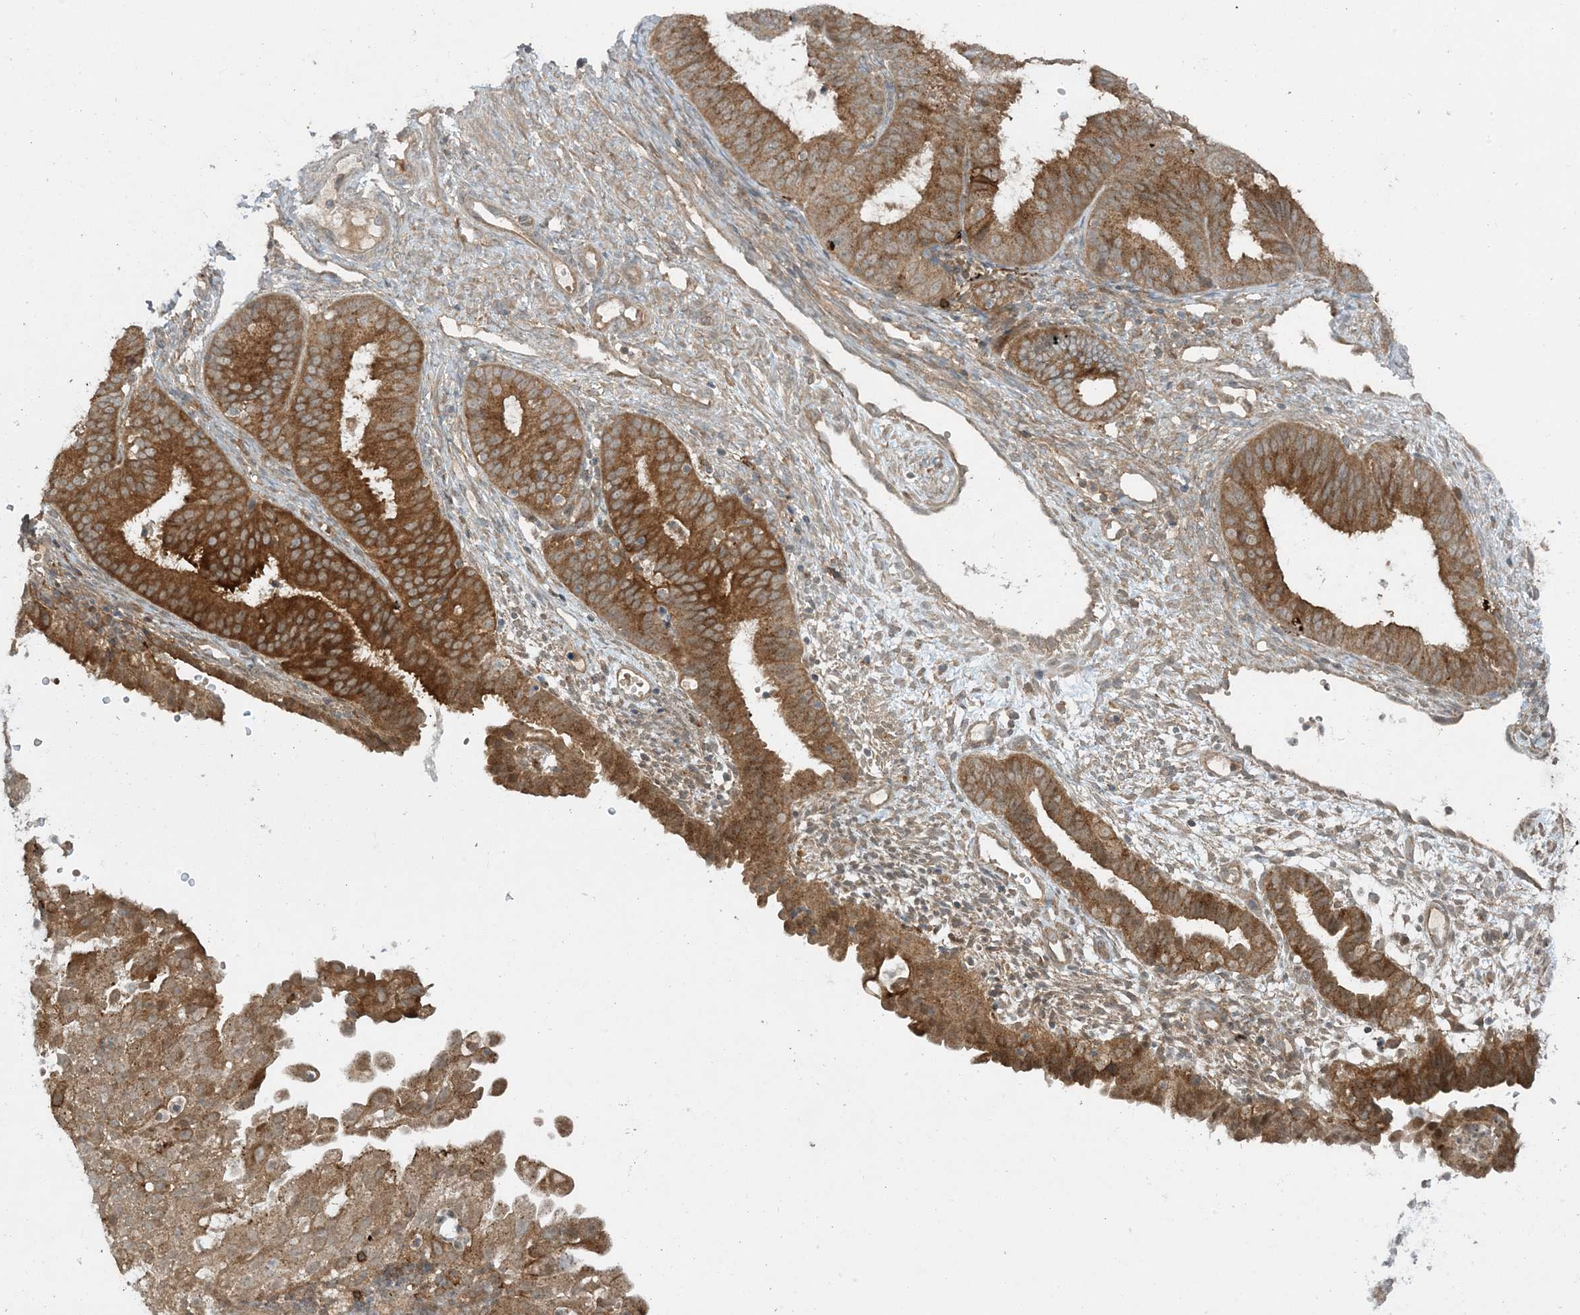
{"staining": {"intensity": "moderate", "quantity": ">75%", "location": "cytoplasmic/membranous"}, "tissue": "endometrial cancer", "cell_type": "Tumor cells", "image_type": "cancer", "snomed": [{"axis": "morphology", "description": "Adenocarcinoma, NOS"}, {"axis": "topography", "description": "Endometrium"}], "caption": "Adenocarcinoma (endometrial) stained with DAB (3,3'-diaminobenzidine) immunohistochemistry demonstrates medium levels of moderate cytoplasmic/membranous staining in approximately >75% of tumor cells.", "gene": "STAM2", "patient": {"sex": "female", "age": 51}}